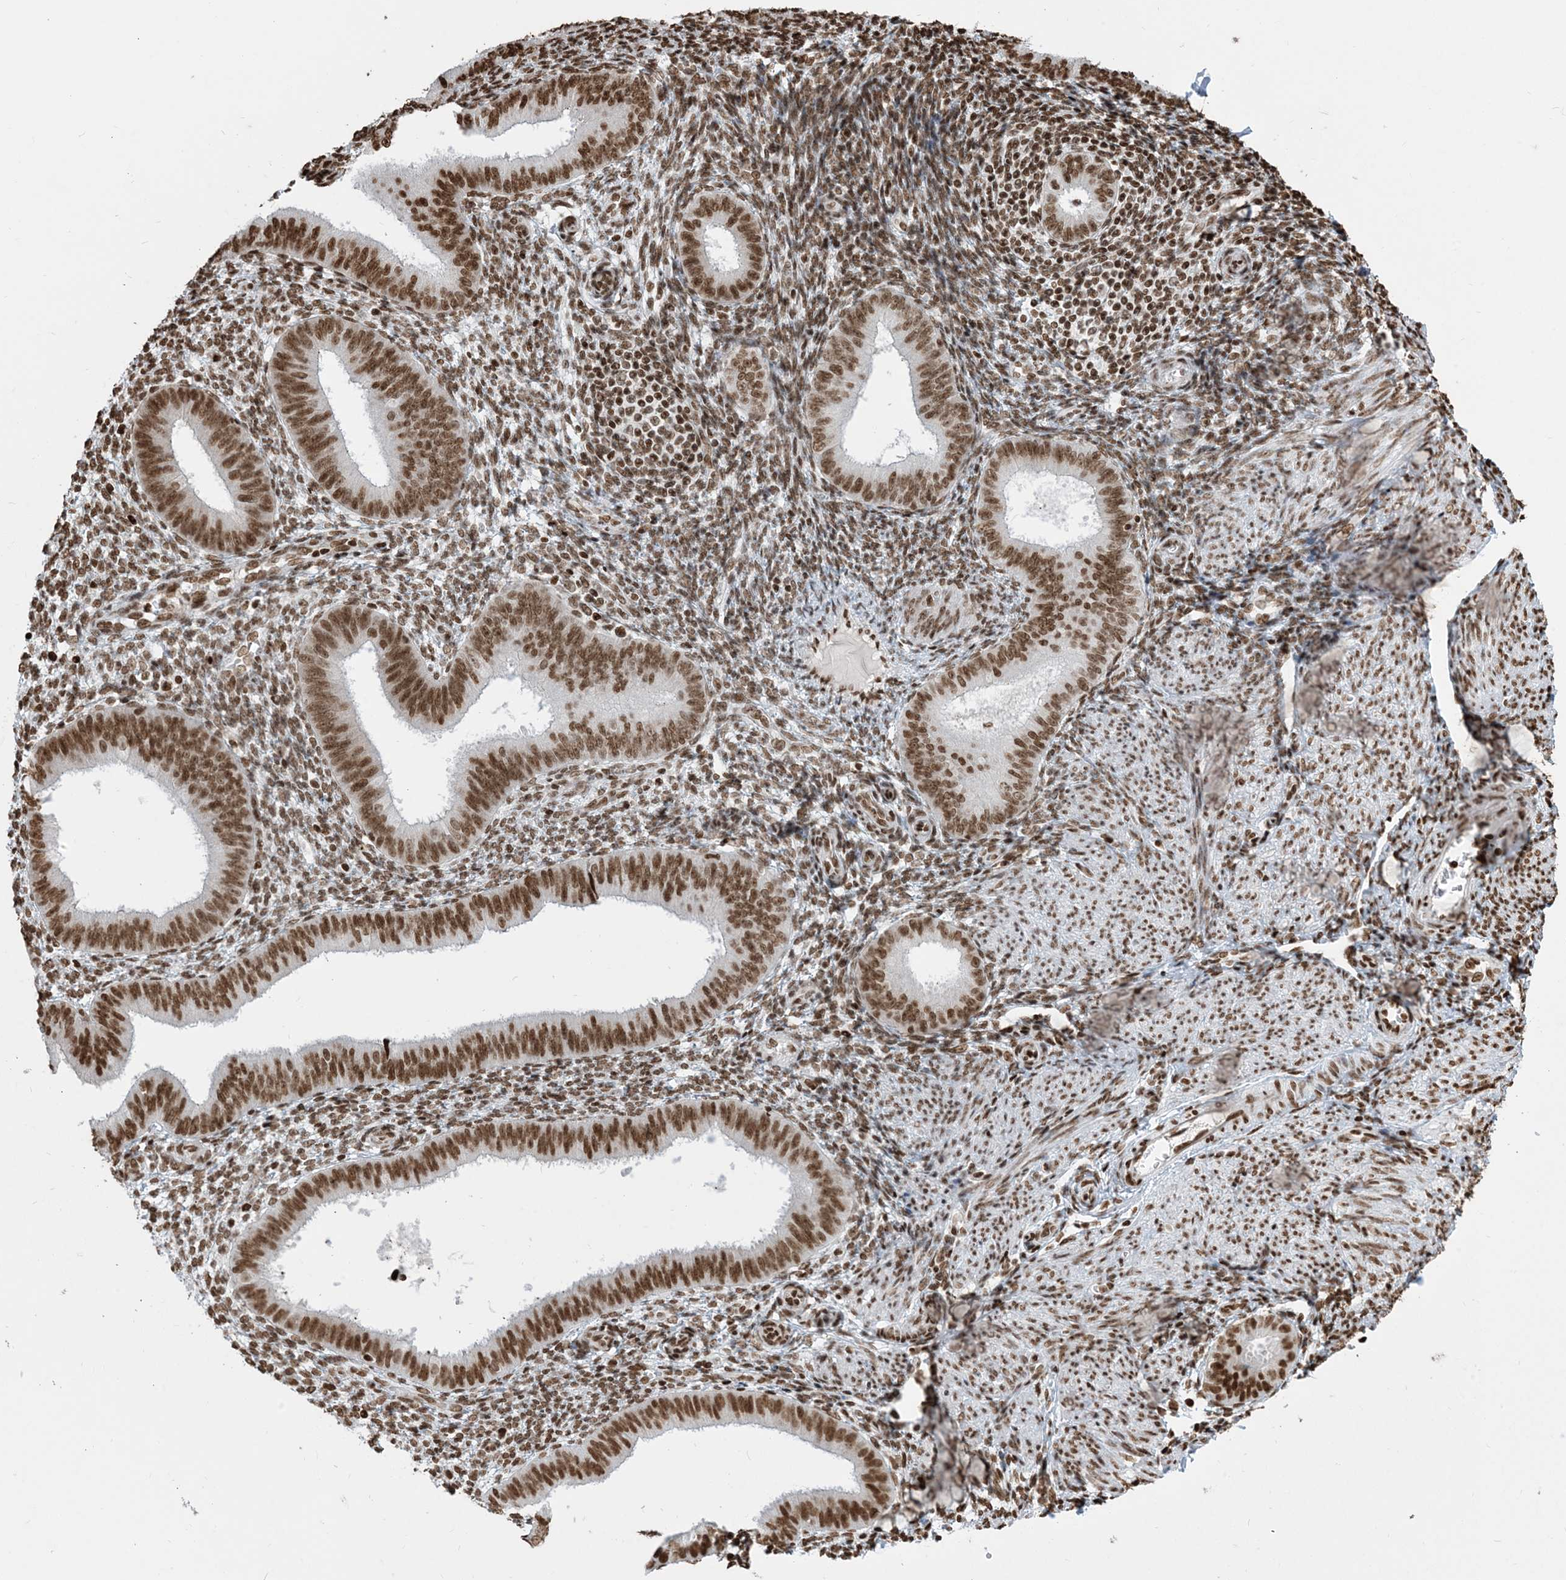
{"staining": {"intensity": "moderate", "quantity": ">75%", "location": "nuclear"}, "tissue": "endometrium", "cell_type": "Cells in endometrial stroma", "image_type": "normal", "snomed": [{"axis": "morphology", "description": "Normal tissue, NOS"}, {"axis": "topography", "description": "Uterus"}, {"axis": "topography", "description": "Endometrium"}], "caption": "Immunohistochemistry (IHC) staining of unremarkable endometrium, which shows medium levels of moderate nuclear expression in approximately >75% of cells in endometrial stroma indicating moderate nuclear protein positivity. The staining was performed using DAB (3,3'-diaminobenzidine) (brown) for protein detection and nuclei were counterstained in hematoxylin (blue).", "gene": "H3", "patient": {"sex": "female", "age": 48}}